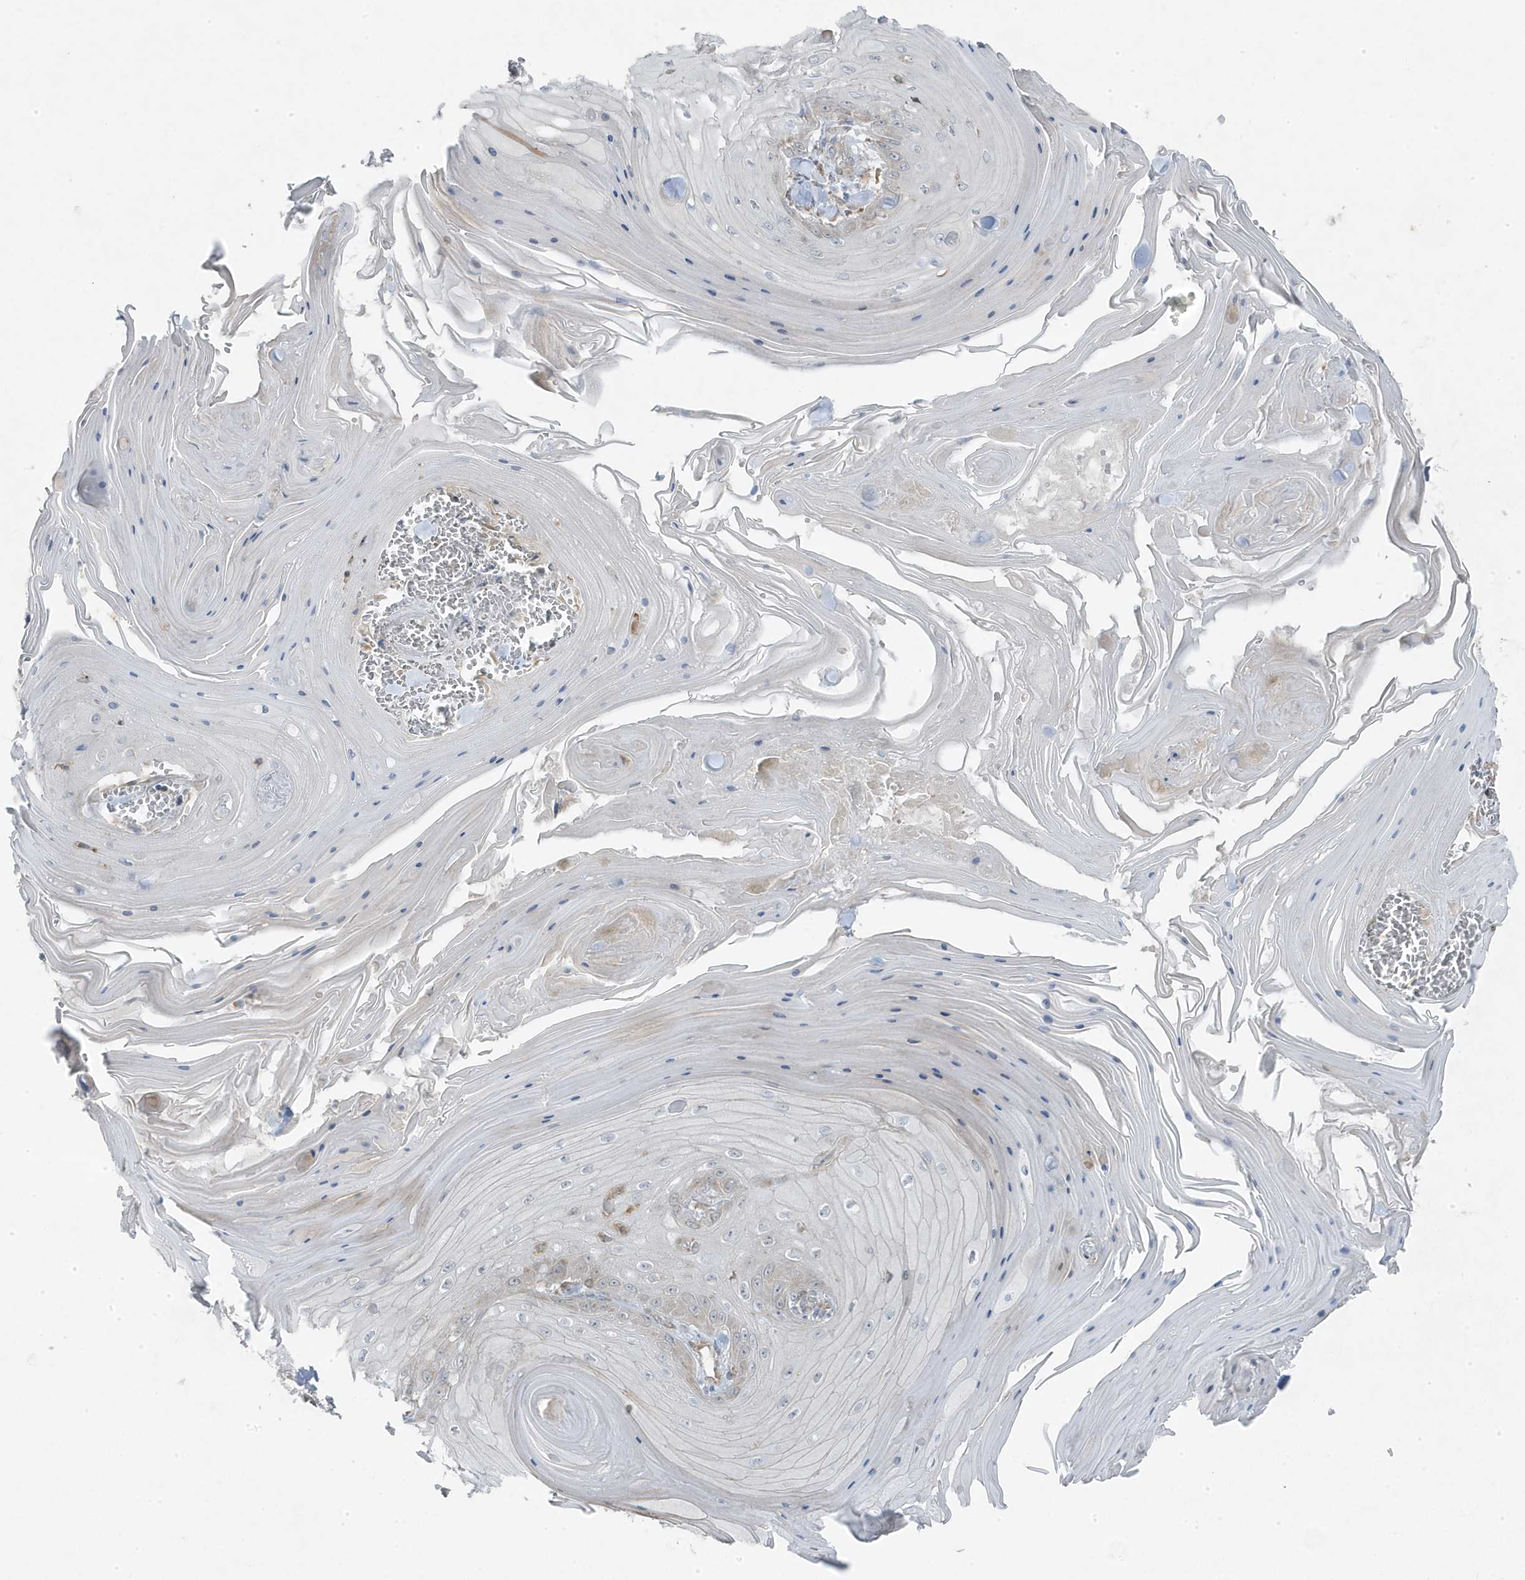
{"staining": {"intensity": "negative", "quantity": "none", "location": "none"}, "tissue": "skin cancer", "cell_type": "Tumor cells", "image_type": "cancer", "snomed": [{"axis": "morphology", "description": "Squamous cell carcinoma, NOS"}, {"axis": "topography", "description": "Skin"}], "caption": "Image shows no protein staining in tumor cells of skin squamous cell carcinoma tissue.", "gene": "ZNF654", "patient": {"sex": "male", "age": 74}}